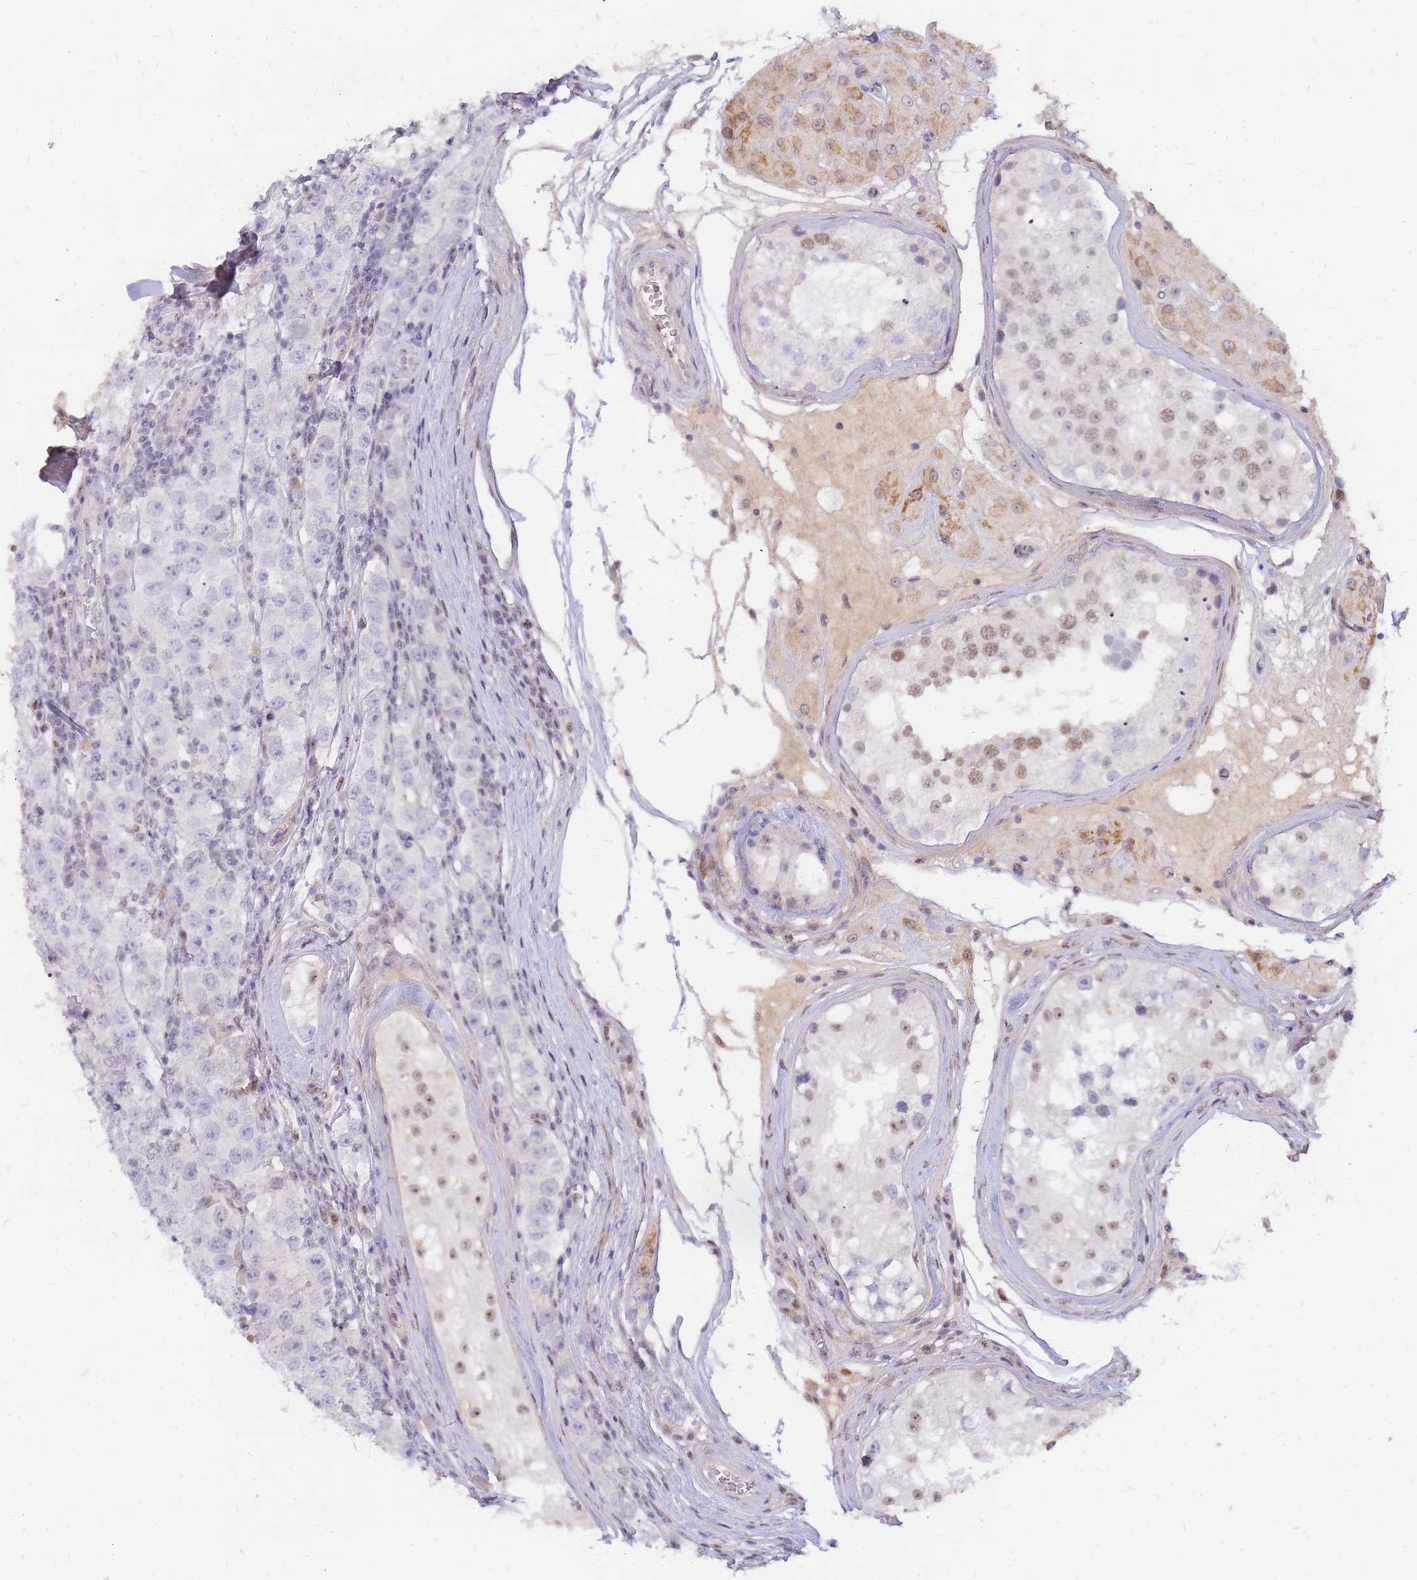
{"staining": {"intensity": "negative", "quantity": "none", "location": "none"}, "tissue": "testis cancer", "cell_type": "Tumor cells", "image_type": "cancer", "snomed": [{"axis": "morphology", "description": "Seminoma, NOS"}, {"axis": "topography", "description": "Testis"}], "caption": "Tumor cells show no significant expression in testis cancer (seminoma).", "gene": "TLE2", "patient": {"sex": "male", "age": 34}}